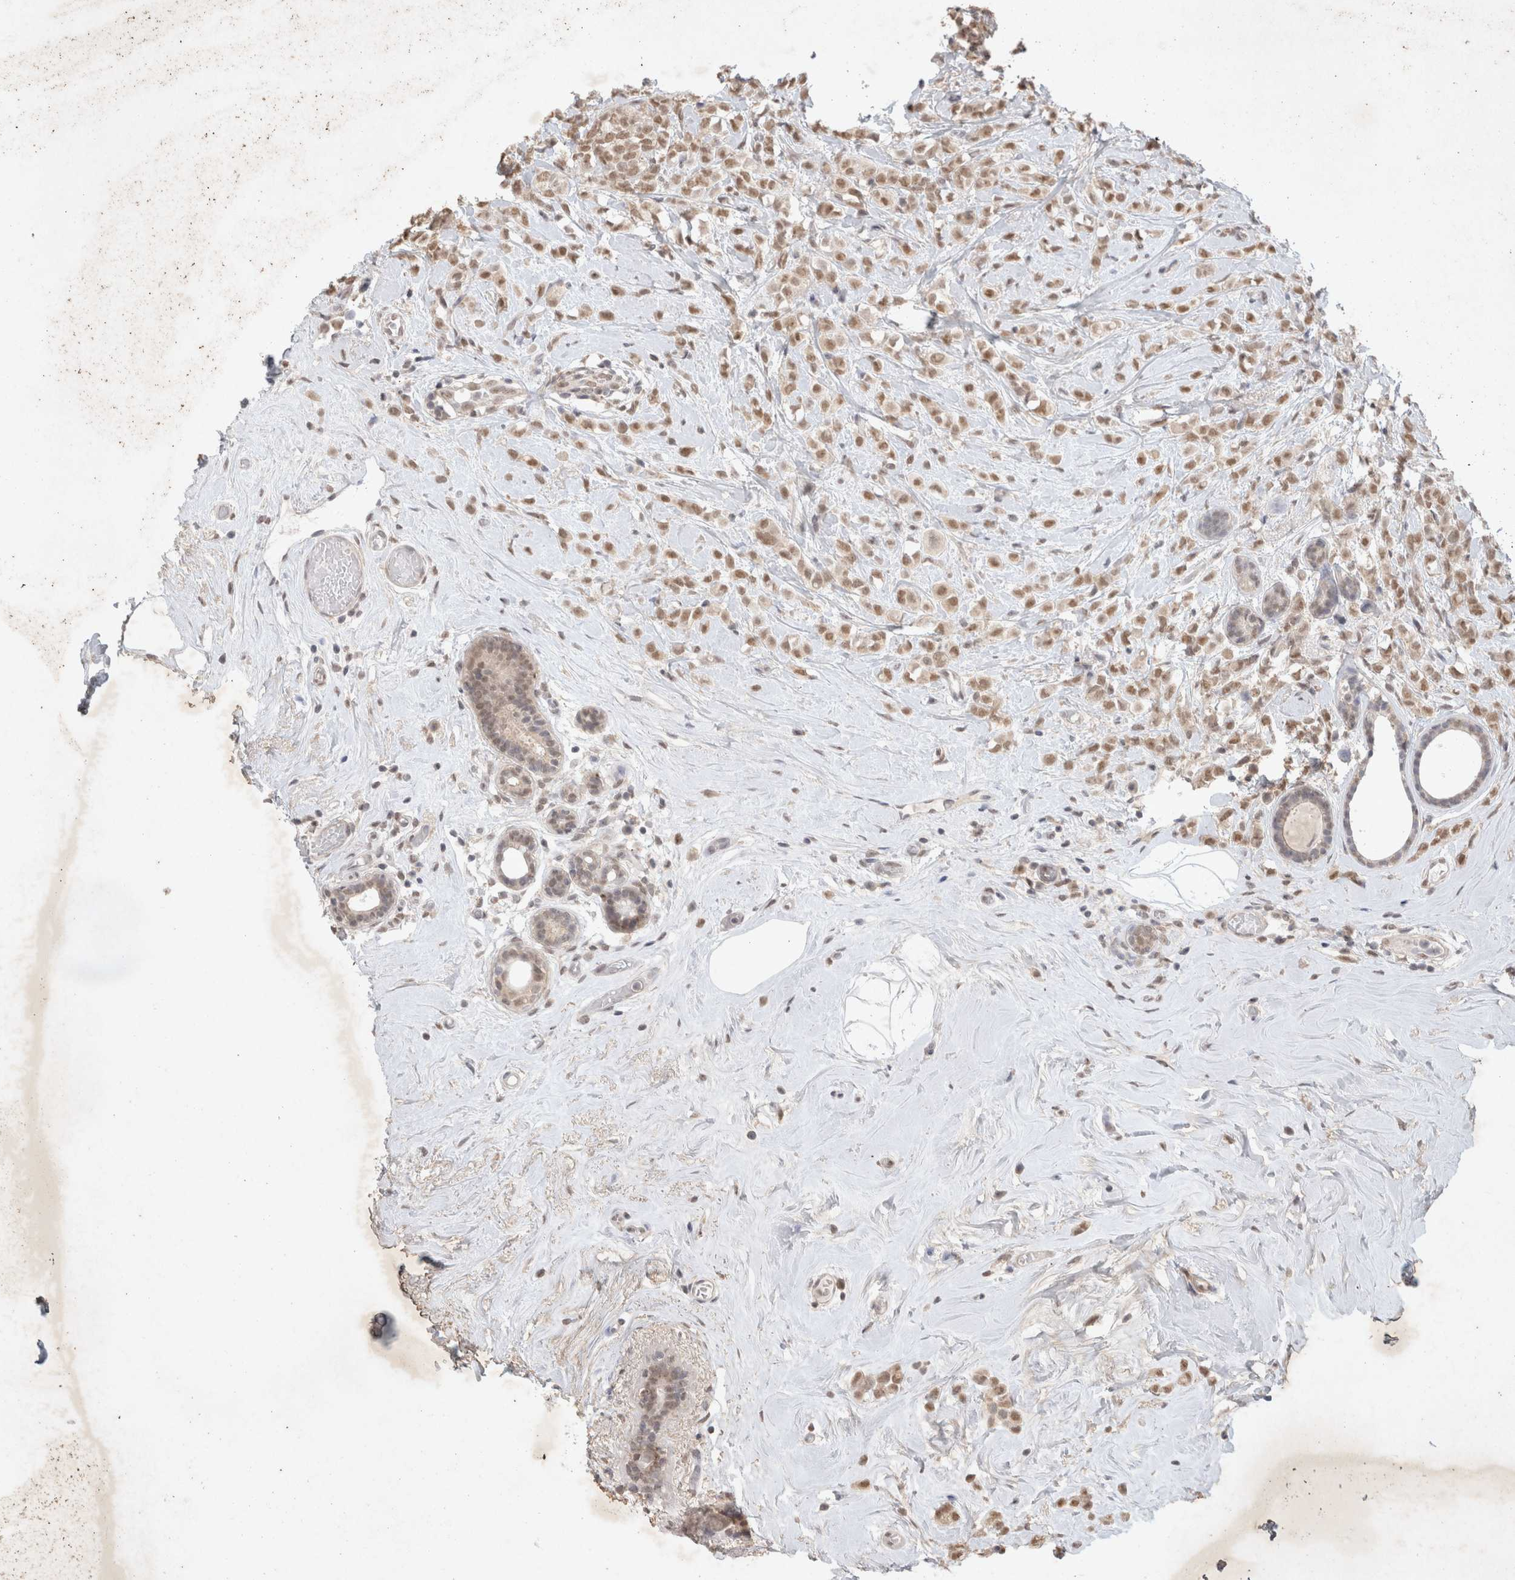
{"staining": {"intensity": "moderate", "quantity": ">75%", "location": "nuclear"}, "tissue": "breast cancer", "cell_type": "Tumor cells", "image_type": "cancer", "snomed": [{"axis": "morphology", "description": "Lobular carcinoma"}, {"axis": "topography", "description": "Breast"}], "caption": "The image demonstrates a brown stain indicating the presence of a protein in the nuclear of tumor cells in lobular carcinoma (breast). (Stains: DAB in brown, nuclei in blue, Microscopy: brightfield microscopy at high magnification).", "gene": "FBXO42", "patient": {"sex": "female", "age": 47}}